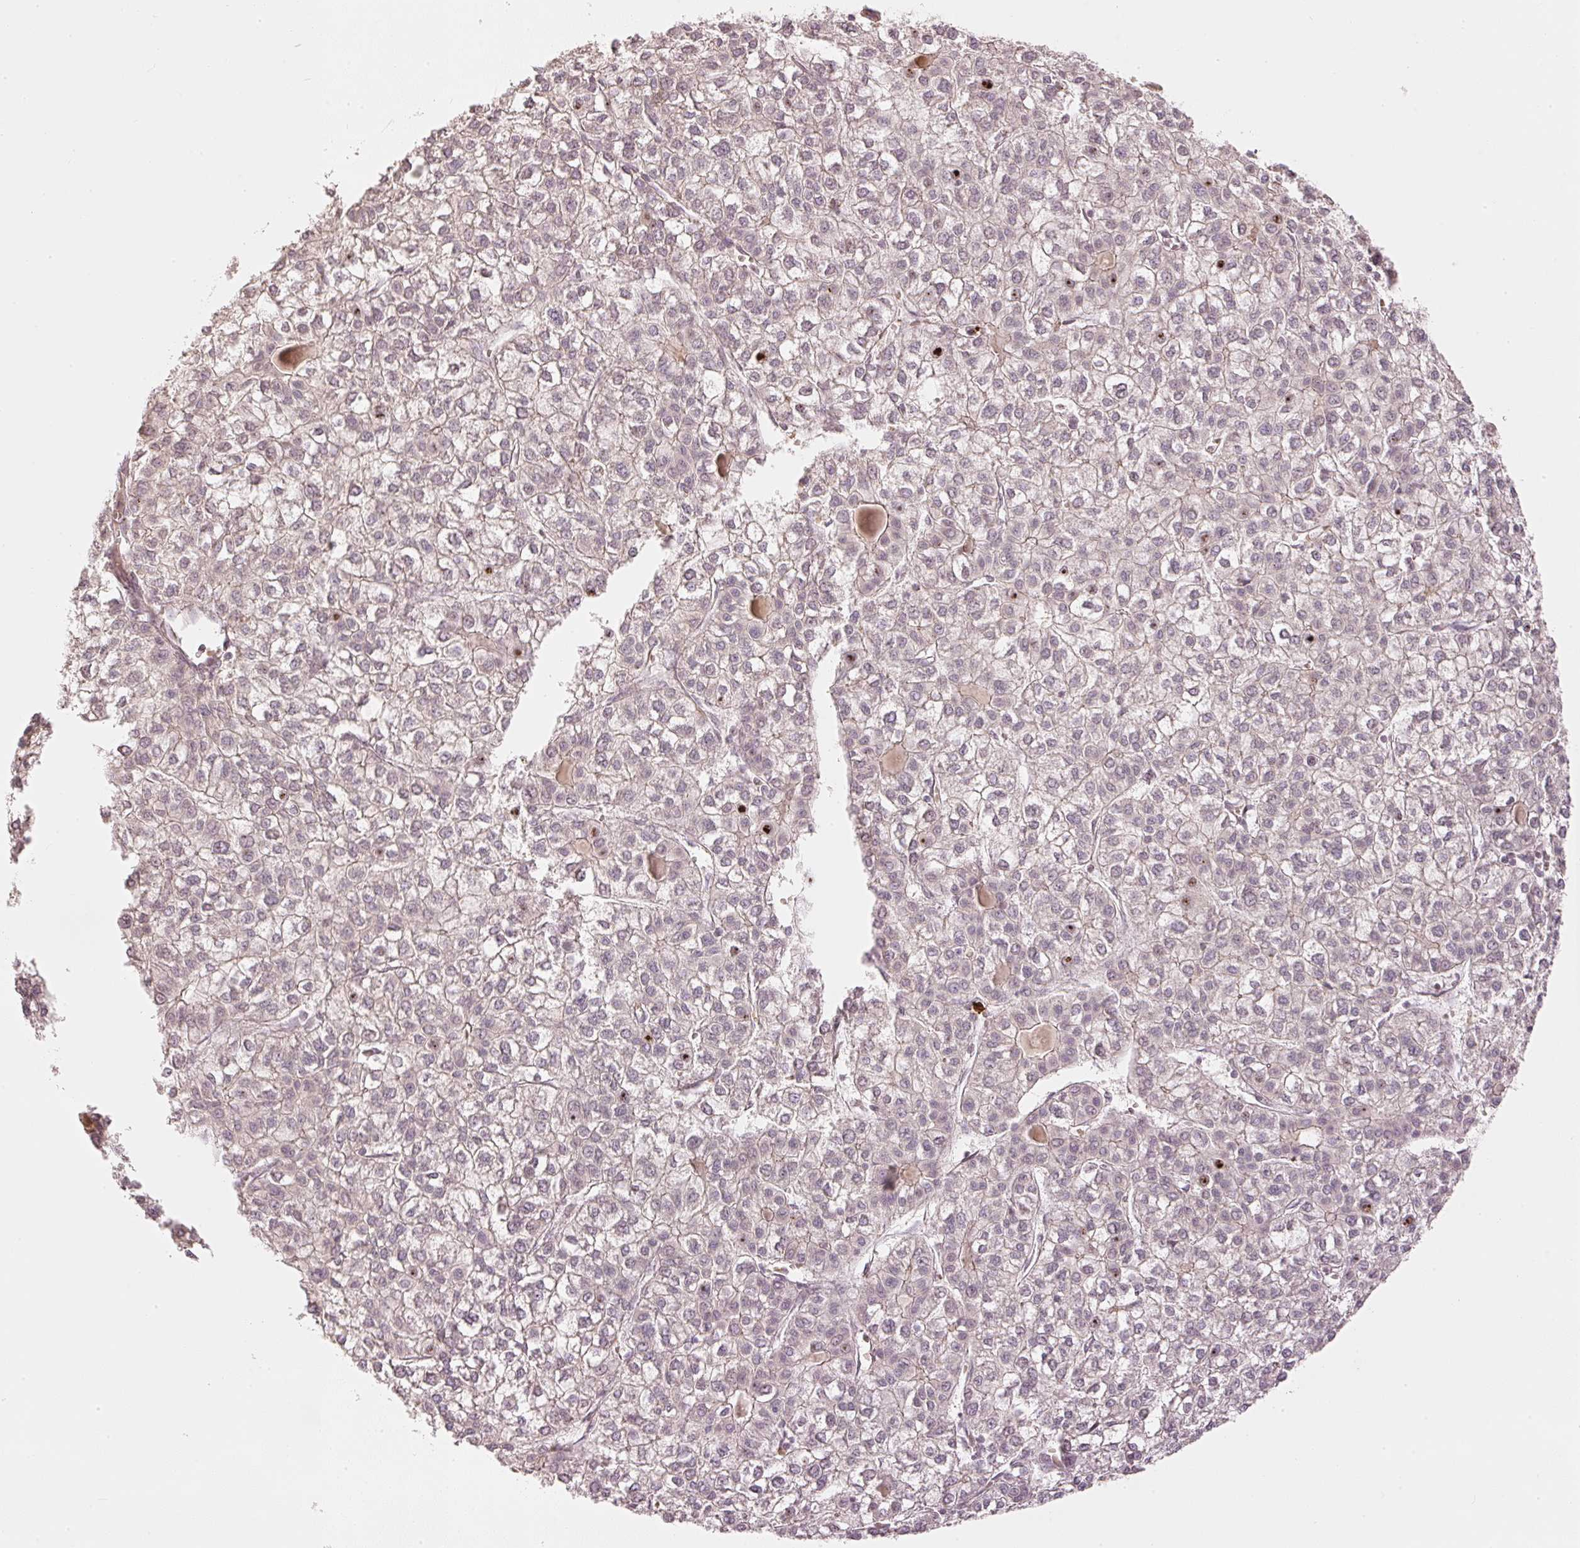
{"staining": {"intensity": "weak", "quantity": "<25%", "location": "cytoplasmic/membranous,nuclear"}, "tissue": "liver cancer", "cell_type": "Tumor cells", "image_type": "cancer", "snomed": [{"axis": "morphology", "description": "Carcinoma, Hepatocellular, NOS"}, {"axis": "topography", "description": "Liver"}], "caption": "Image shows no protein staining in tumor cells of liver cancer (hepatocellular carcinoma) tissue.", "gene": "GZMA", "patient": {"sex": "female", "age": 43}}